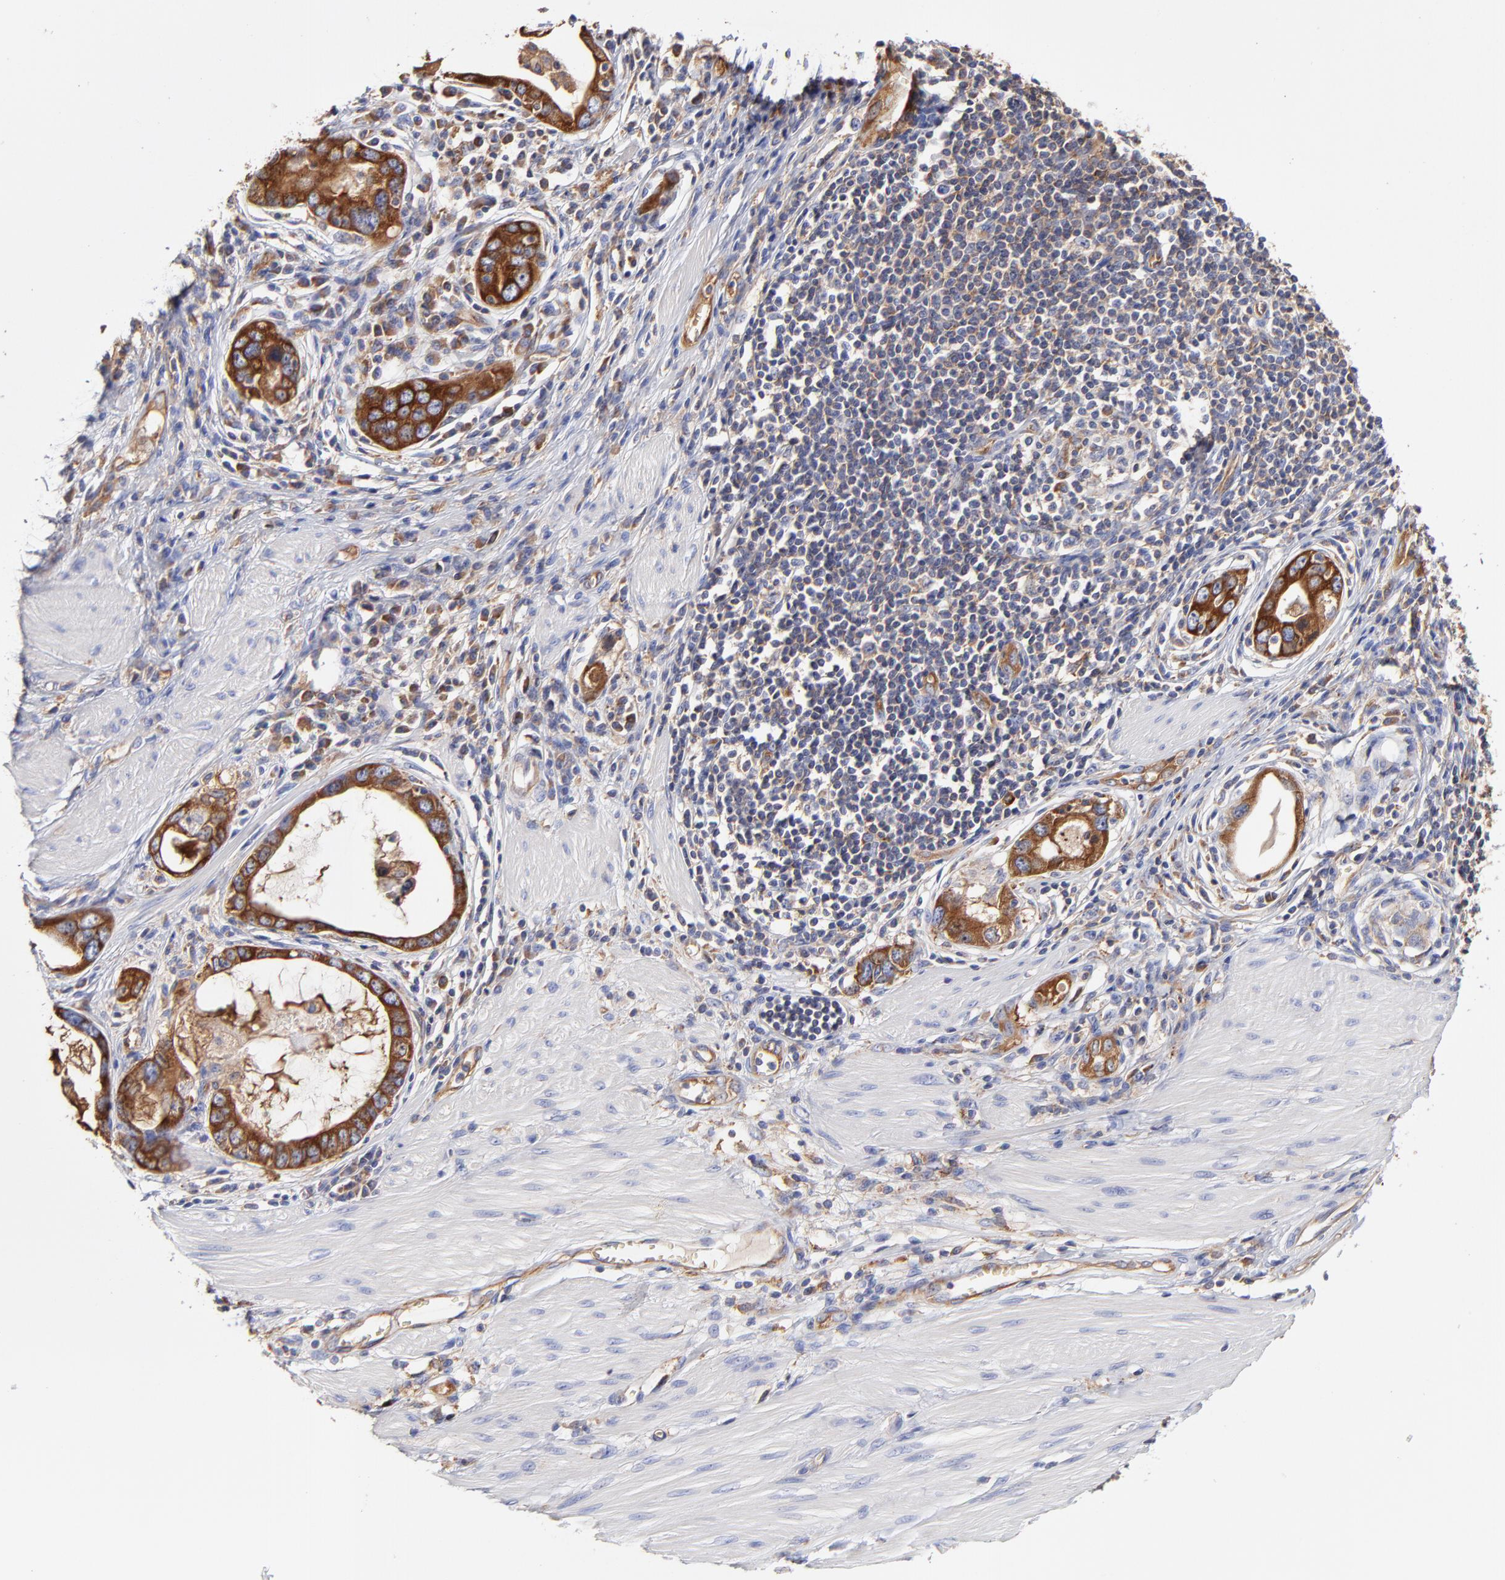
{"staining": {"intensity": "strong", "quantity": ">75%", "location": "cytoplasmic/membranous"}, "tissue": "stomach cancer", "cell_type": "Tumor cells", "image_type": "cancer", "snomed": [{"axis": "morphology", "description": "Adenocarcinoma, NOS"}, {"axis": "topography", "description": "Stomach, lower"}], "caption": "Stomach adenocarcinoma stained with a protein marker demonstrates strong staining in tumor cells.", "gene": "CD2AP", "patient": {"sex": "female", "age": 93}}